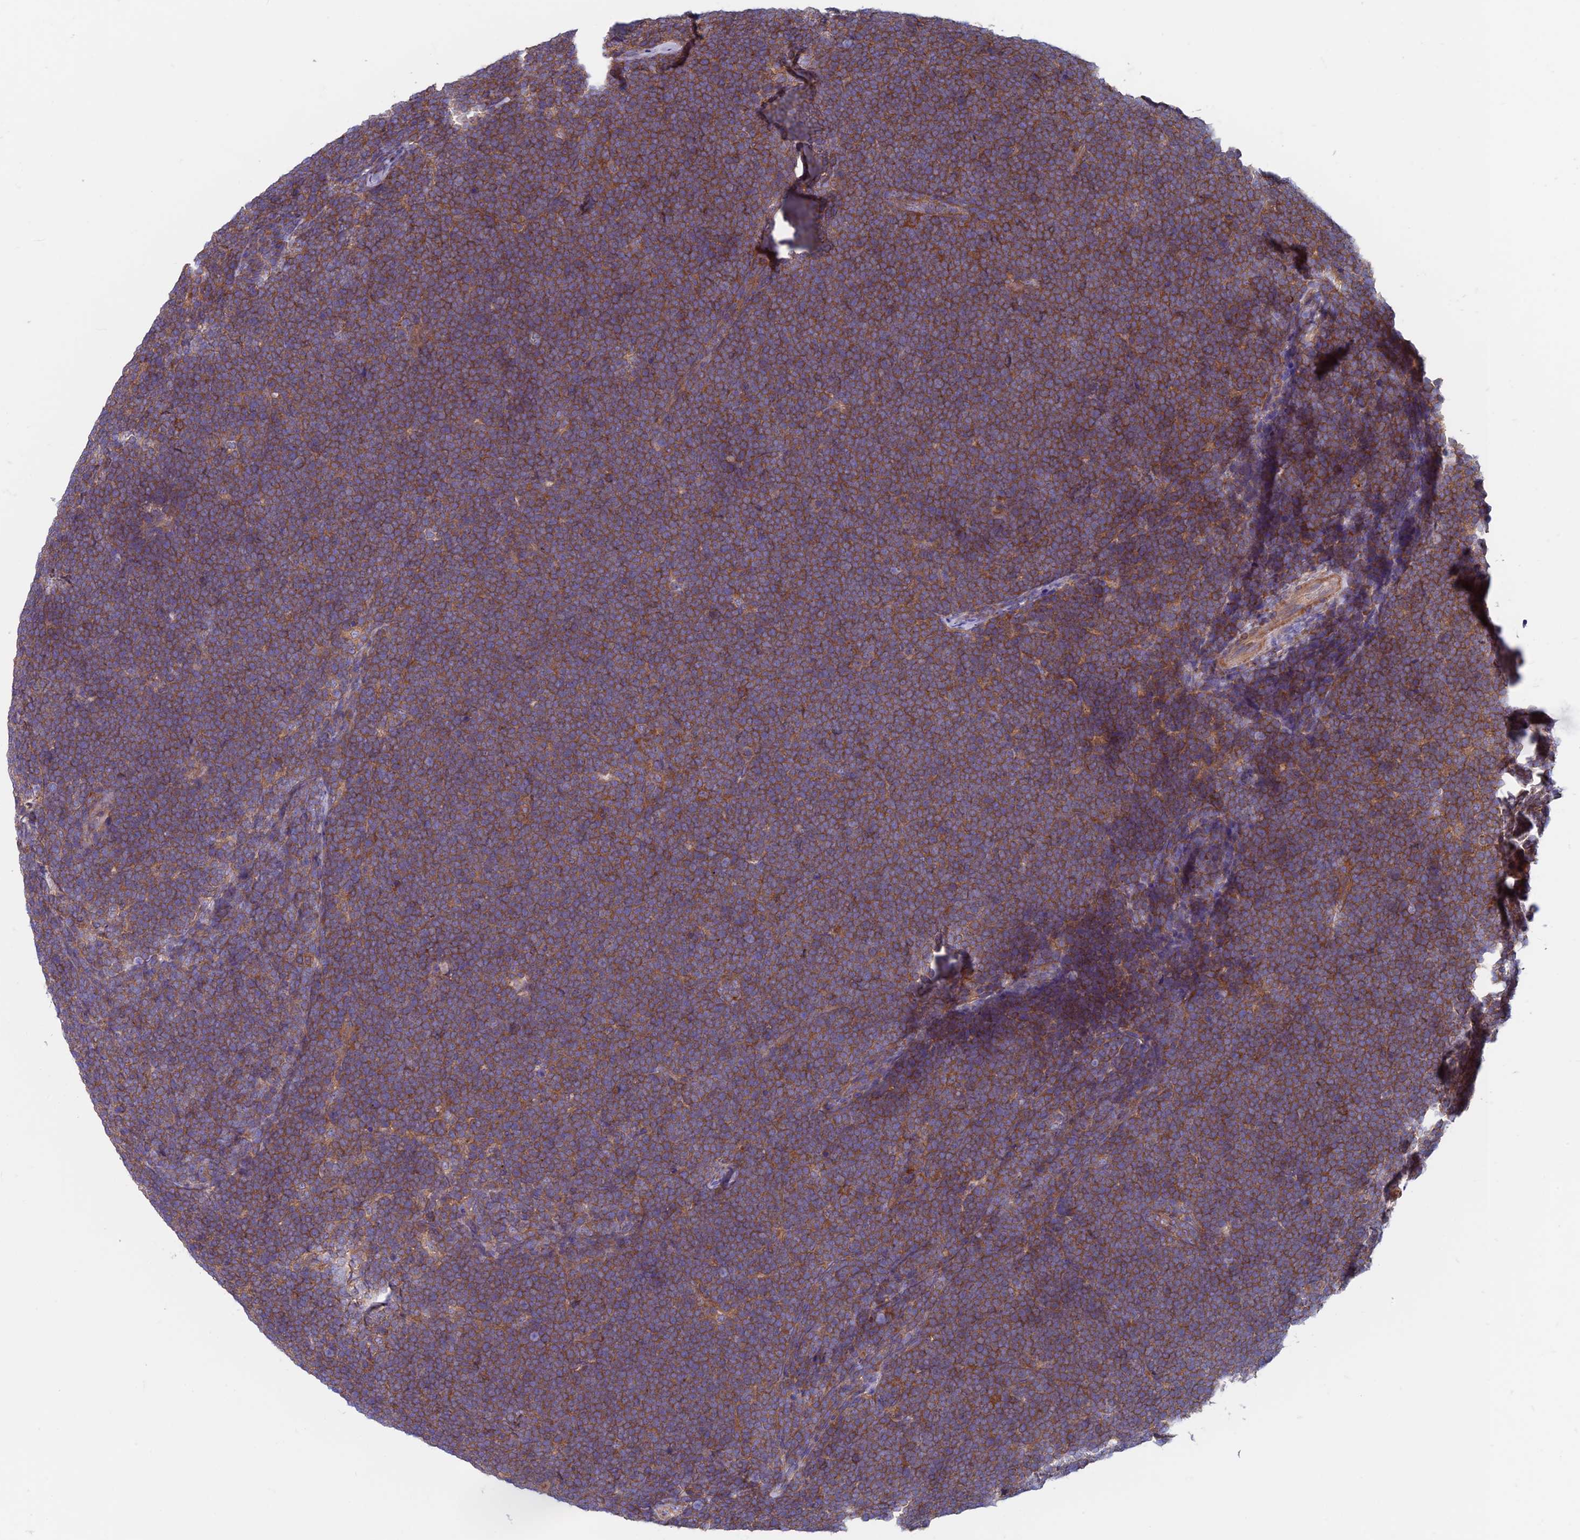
{"staining": {"intensity": "moderate", "quantity": ">75%", "location": "cytoplasmic/membranous"}, "tissue": "lymphoma", "cell_type": "Tumor cells", "image_type": "cancer", "snomed": [{"axis": "morphology", "description": "Malignant lymphoma, non-Hodgkin's type, High grade"}, {"axis": "topography", "description": "Lymph node"}], "caption": "An image showing moderate cytoplasmic/membranous positivity in about >75% of tumor cells in high-grade malignant lymphoma, non-Hodgkin's type, as visualized by brown immunohistochemical staining.", "gene": "DNM1L", "patient": {"sex": "male", "age": 13}}